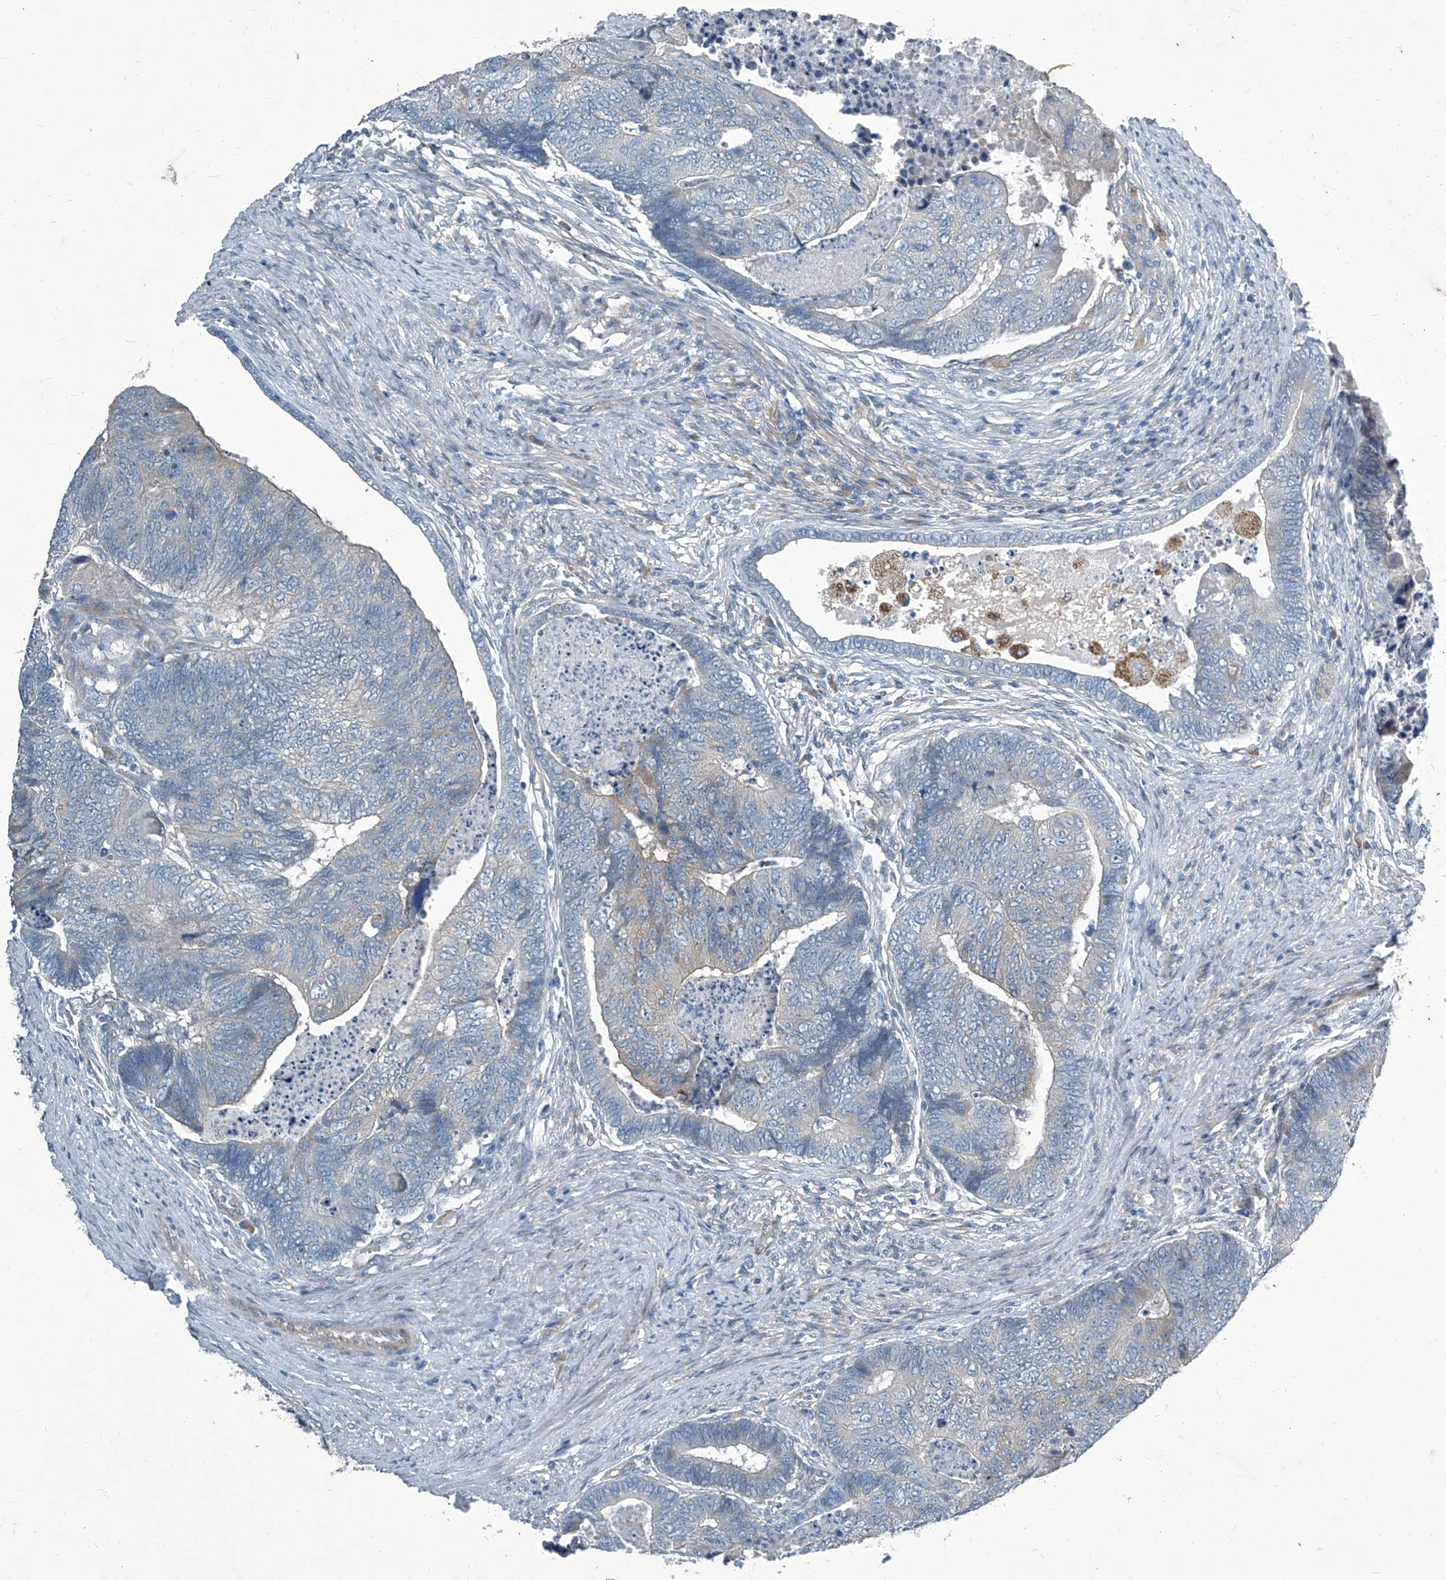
{"staining": {"intensity": "negative", "quantity": "none", "location": "none"}, "tissue": "colorectal cancer", "cell_type": "Tumor cells", "image_type": "cancer", "snomed": [{"axis": "morphology", "description": "Adenocarcinoma, NOS"}, {"axis": "topography", "description": "Colon"}], "caption": "The histopathology image shows no staining of tumor cells in colorectal cancer. The staining is performed using DAB brown chromogen with nuclei counter-stained in using hematoxylin.", "gene": "SLC26A11", "patient": {"sex": "female", "age": 67}}